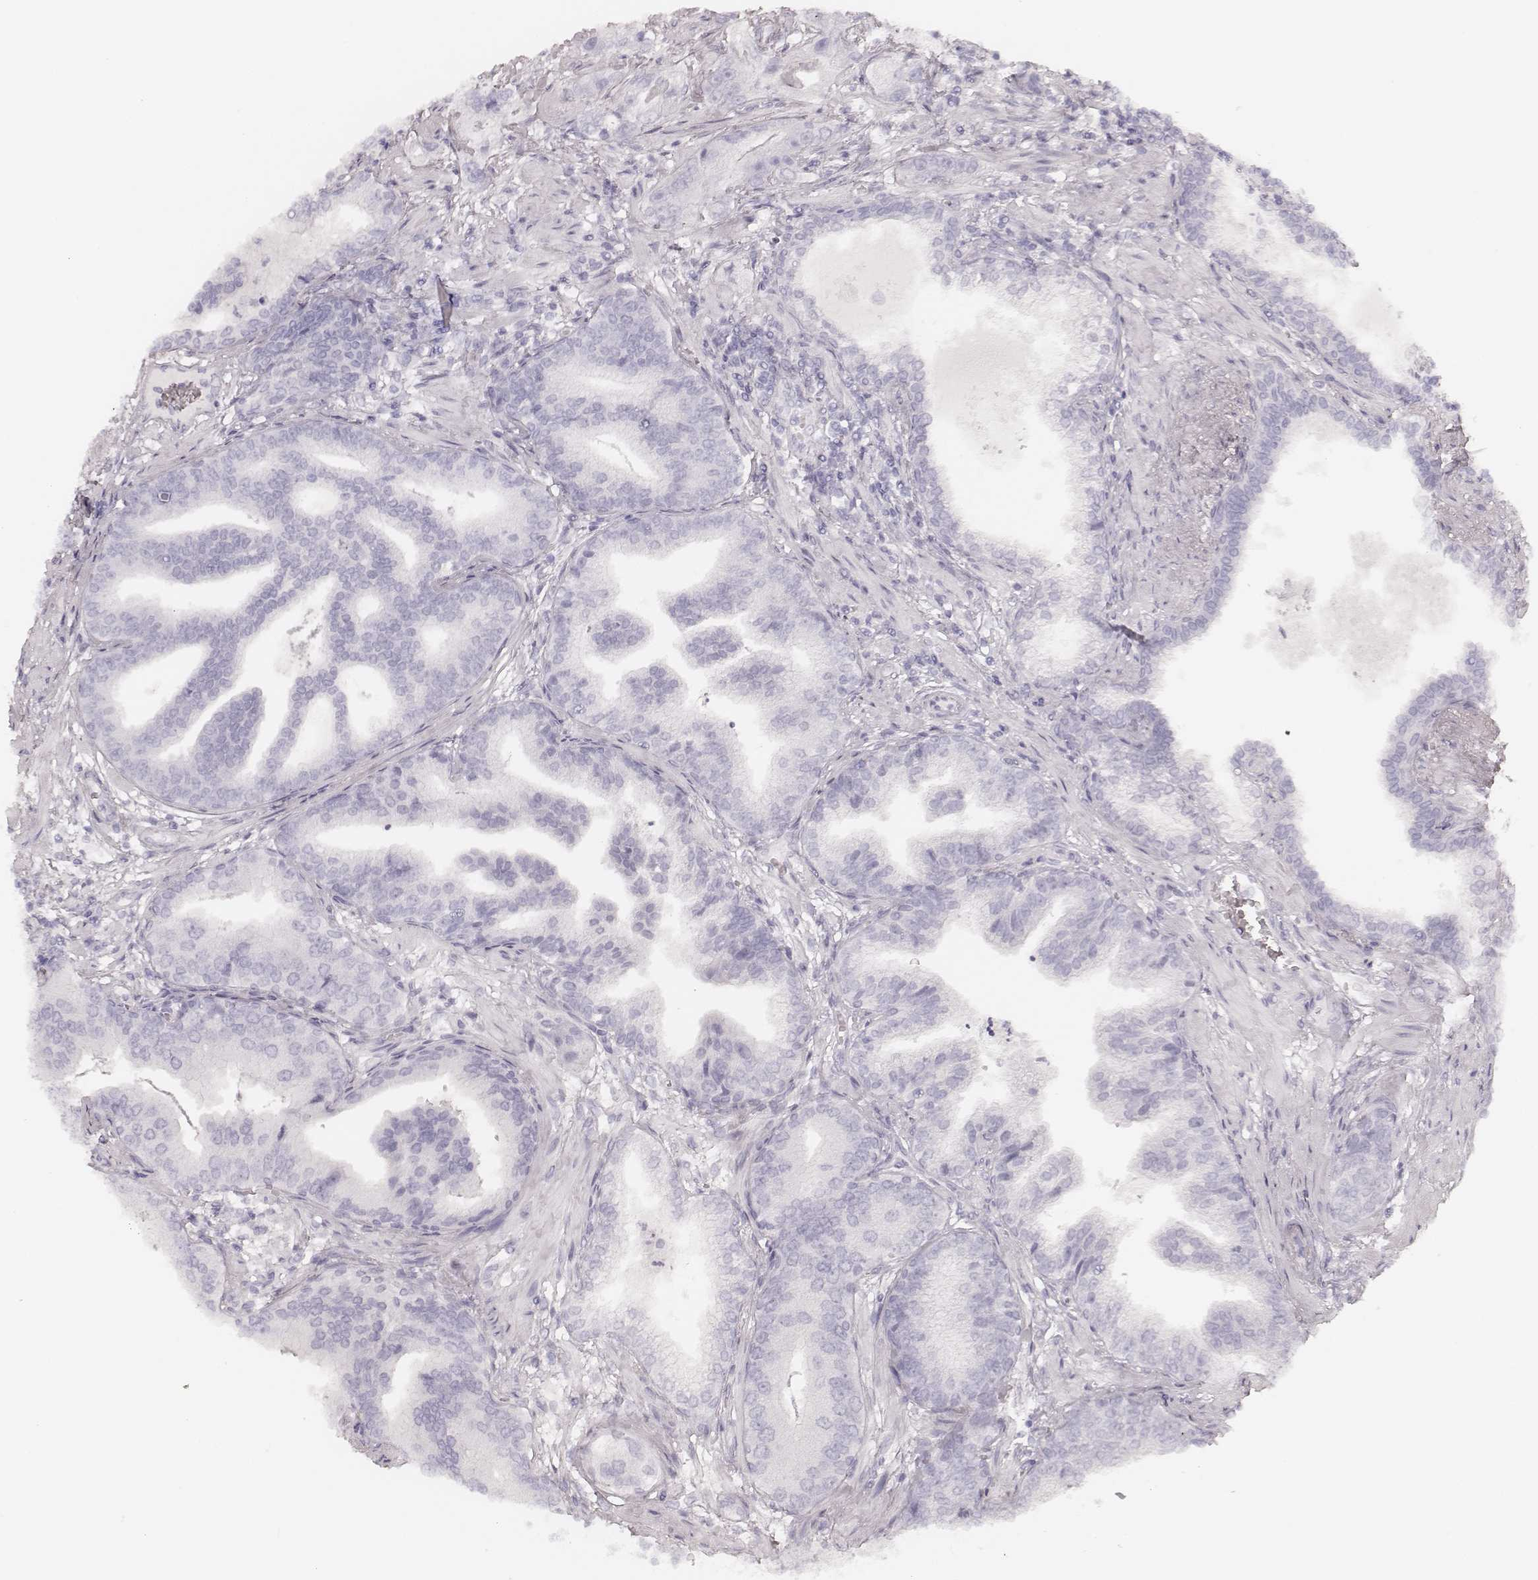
{"staining": {"intensity": "negative", "quantity": "none", "location": "none"}, "tissue": "prostate cancer", "cell_type": "Tumor cells", "image_type": "cancer", "snomed": [{"axis": "morphology", "description": "Adenocarcinoma, NOS"}, {"axis": "topography", "description": "Prostate"}], "caption": "High power microscopy histopathology image of an immunohistochemistry photomicrograph of adenocarcinoma (prostate), revealing no significant positivity in tumor cells.", "gene": "KRT34", "patient": {"sex": "male", "age": 64}}